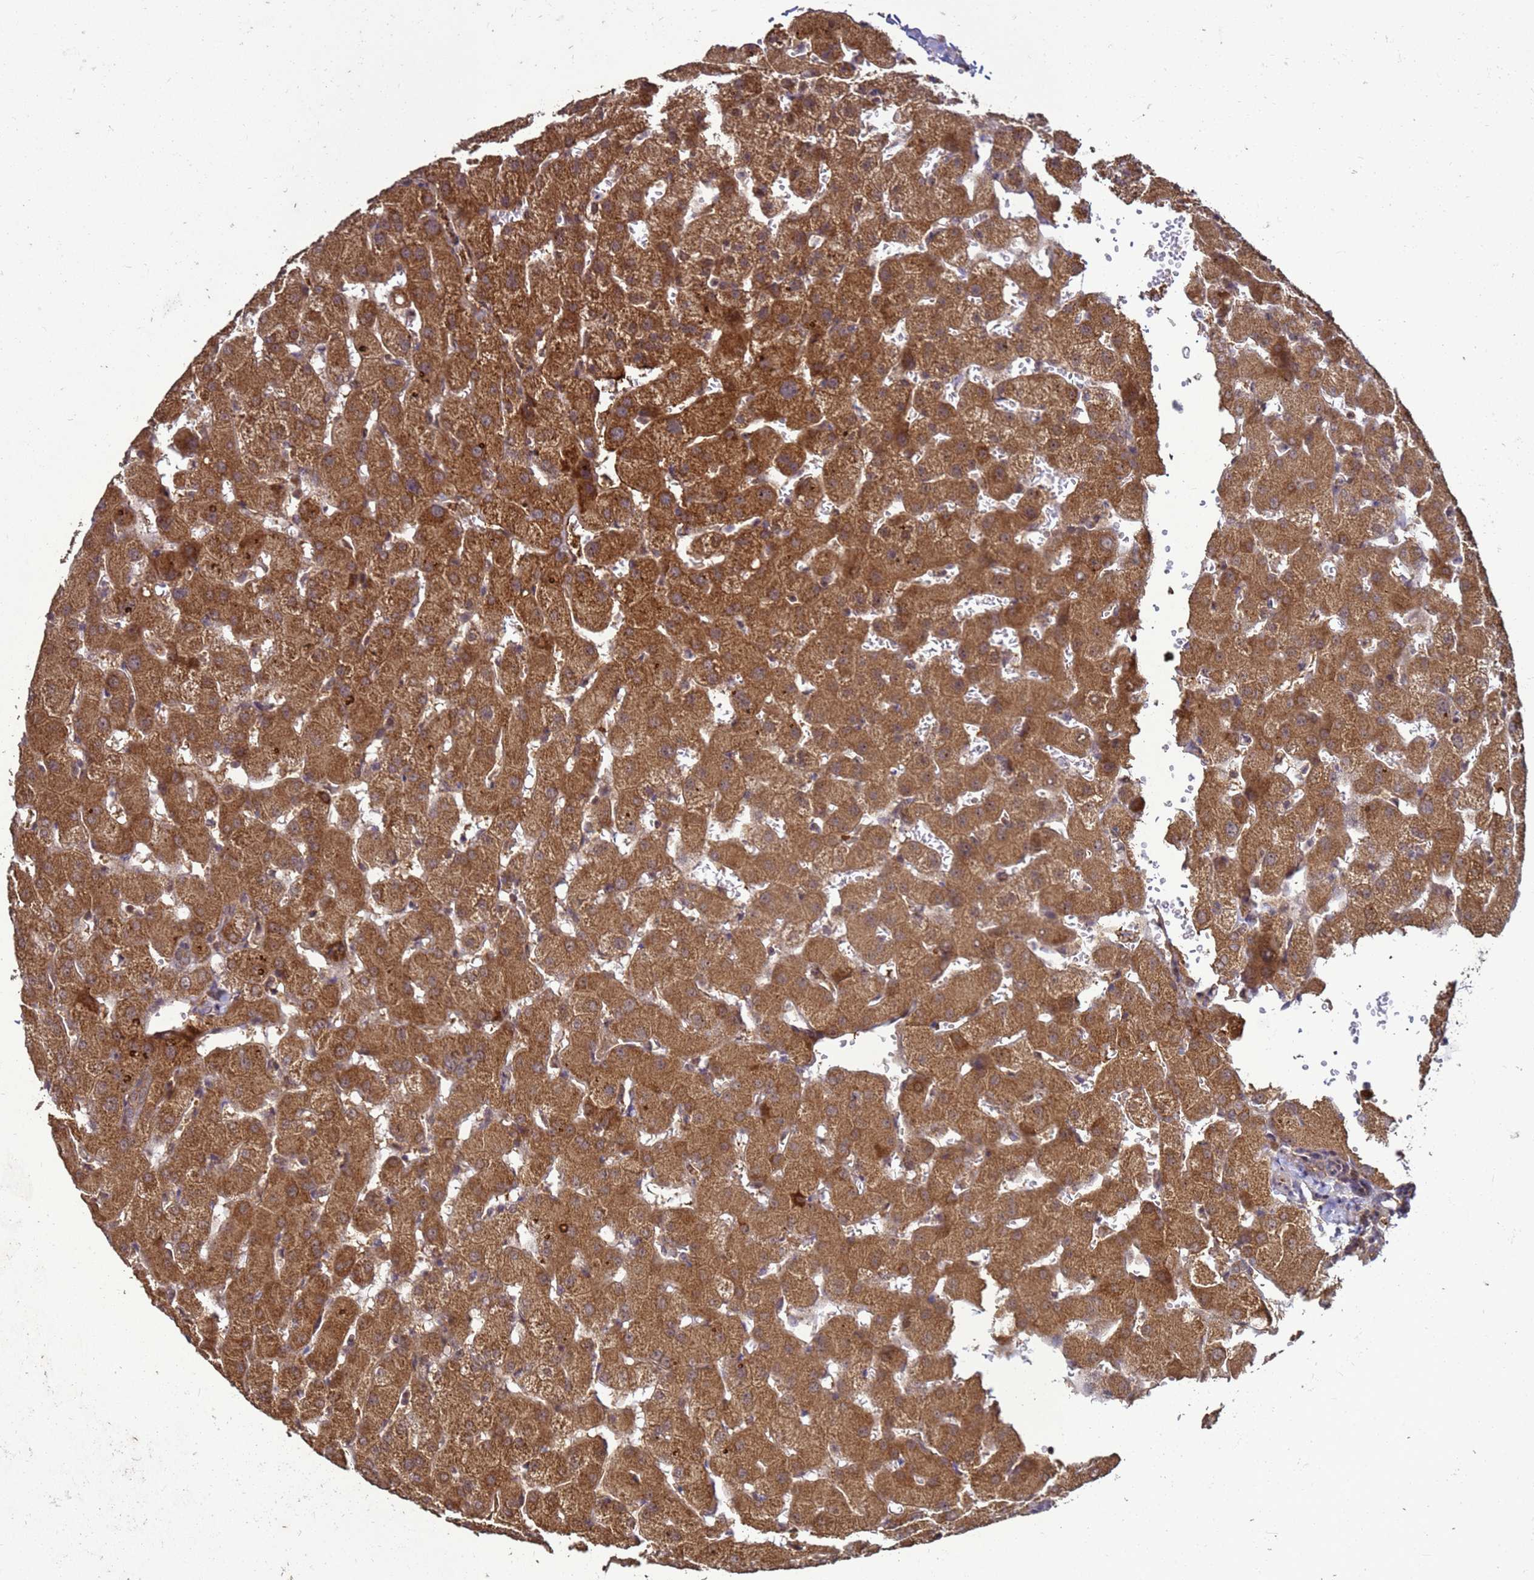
{"staining": {"intensity": "moderate", "quantity": ">75%", "location": "cytoplasmic/membranous"}, "tissue": "liver", "cell_type": "Cholangiocytes", "image_type": "normal", "snomed": [{"axis": "morphology", "description": "Normal tissue, NOS"}, {"axis": "topography", "description": "Liver"}], "caption": "This micrograph displays normal liver stained with immunohistochemistry (IHC) to label a protein in brown. The cytoplasmic/membranous of cholangiocytes show moderate positivity for the protein. Nuclei are counter-stained blue.", "gene": "CRBN", "patient": {"sex": "female", "age": 63}}